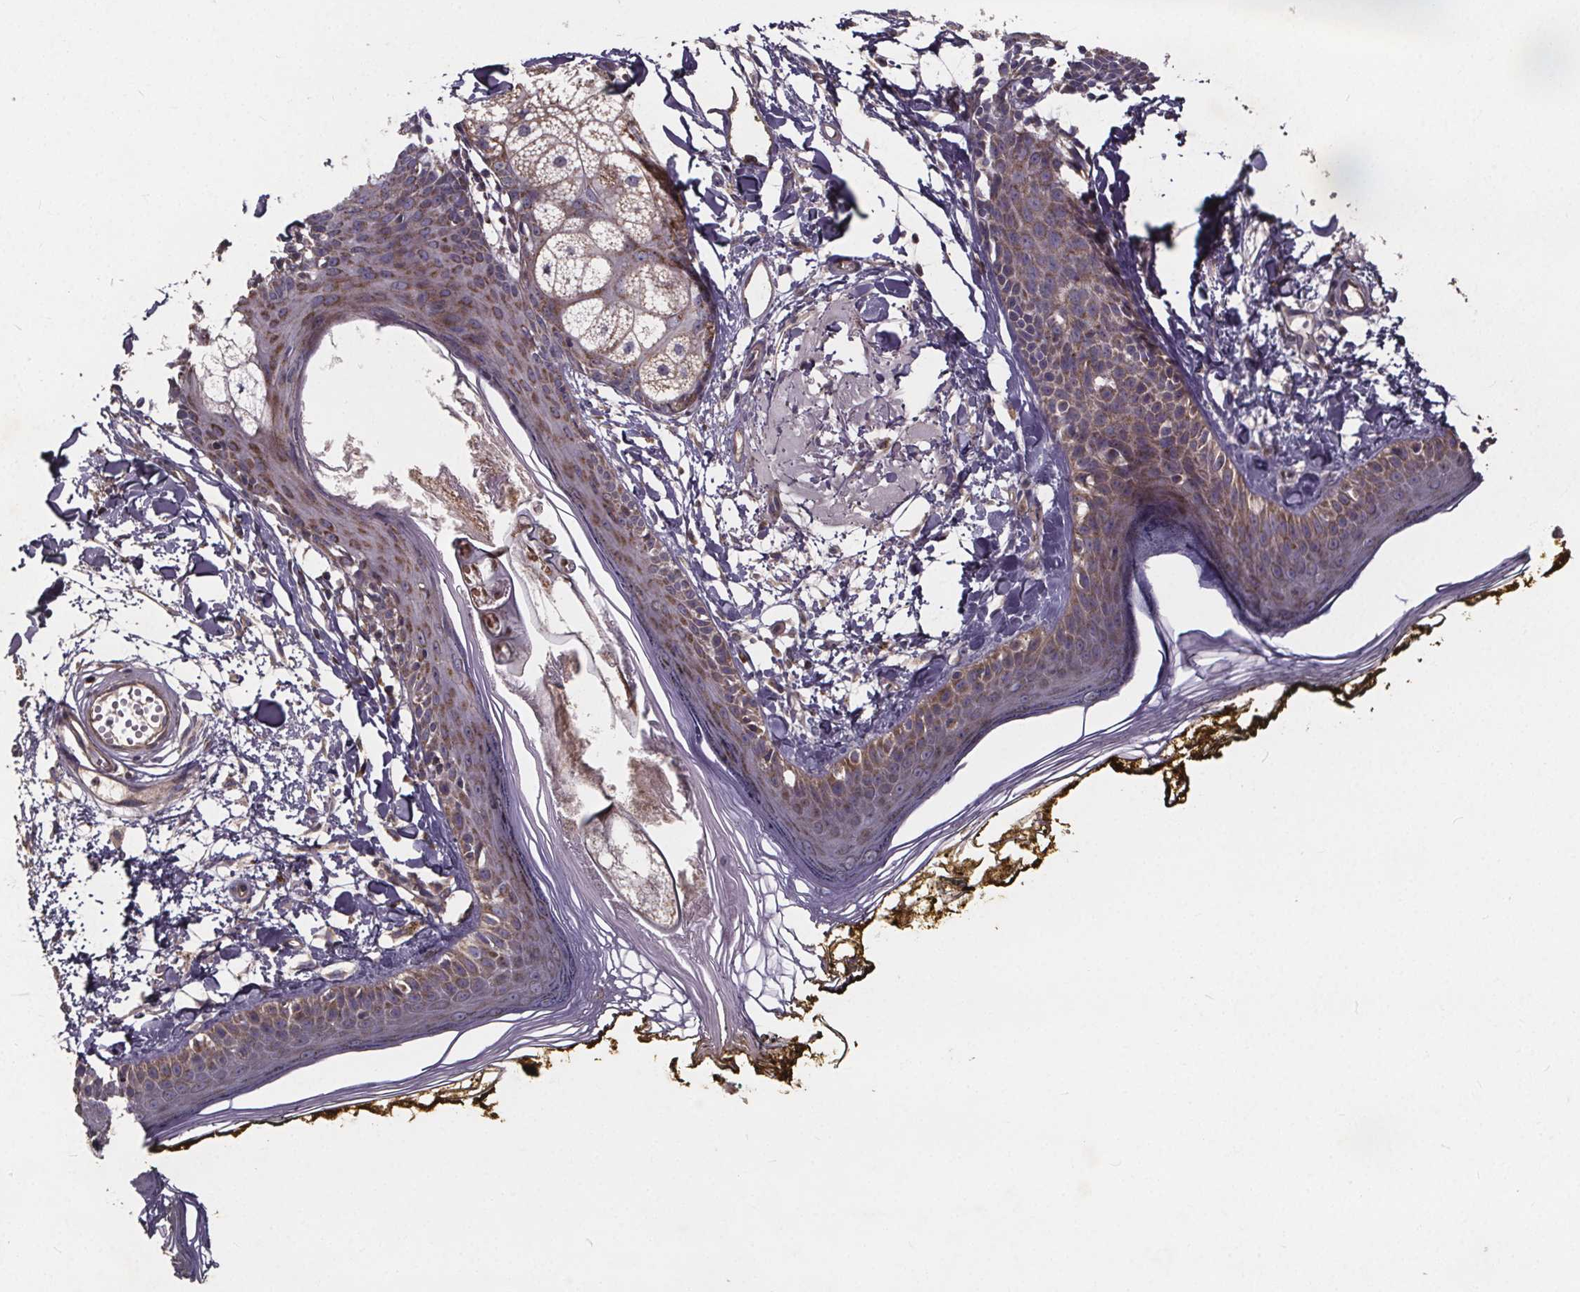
{"staining": {"intensity": "negative", "quantity": "none", "location": "none"}, "tissue": "skin", "cell_type": "Fibroblasts", "image_type": "normal", "snomed": [{"axis": "morphology", "description": "Normal tissue, NOS"}, {"axis": "topography", "description": "Skin"}], "caption": "Histopathology image shows no significant protein expression in fibroblasts of benign skin. (Brightfield microscopy of DAB IHC at high magnification).", "gene": "YME1L1", "patient": {"sex": "male", "age": 76}}